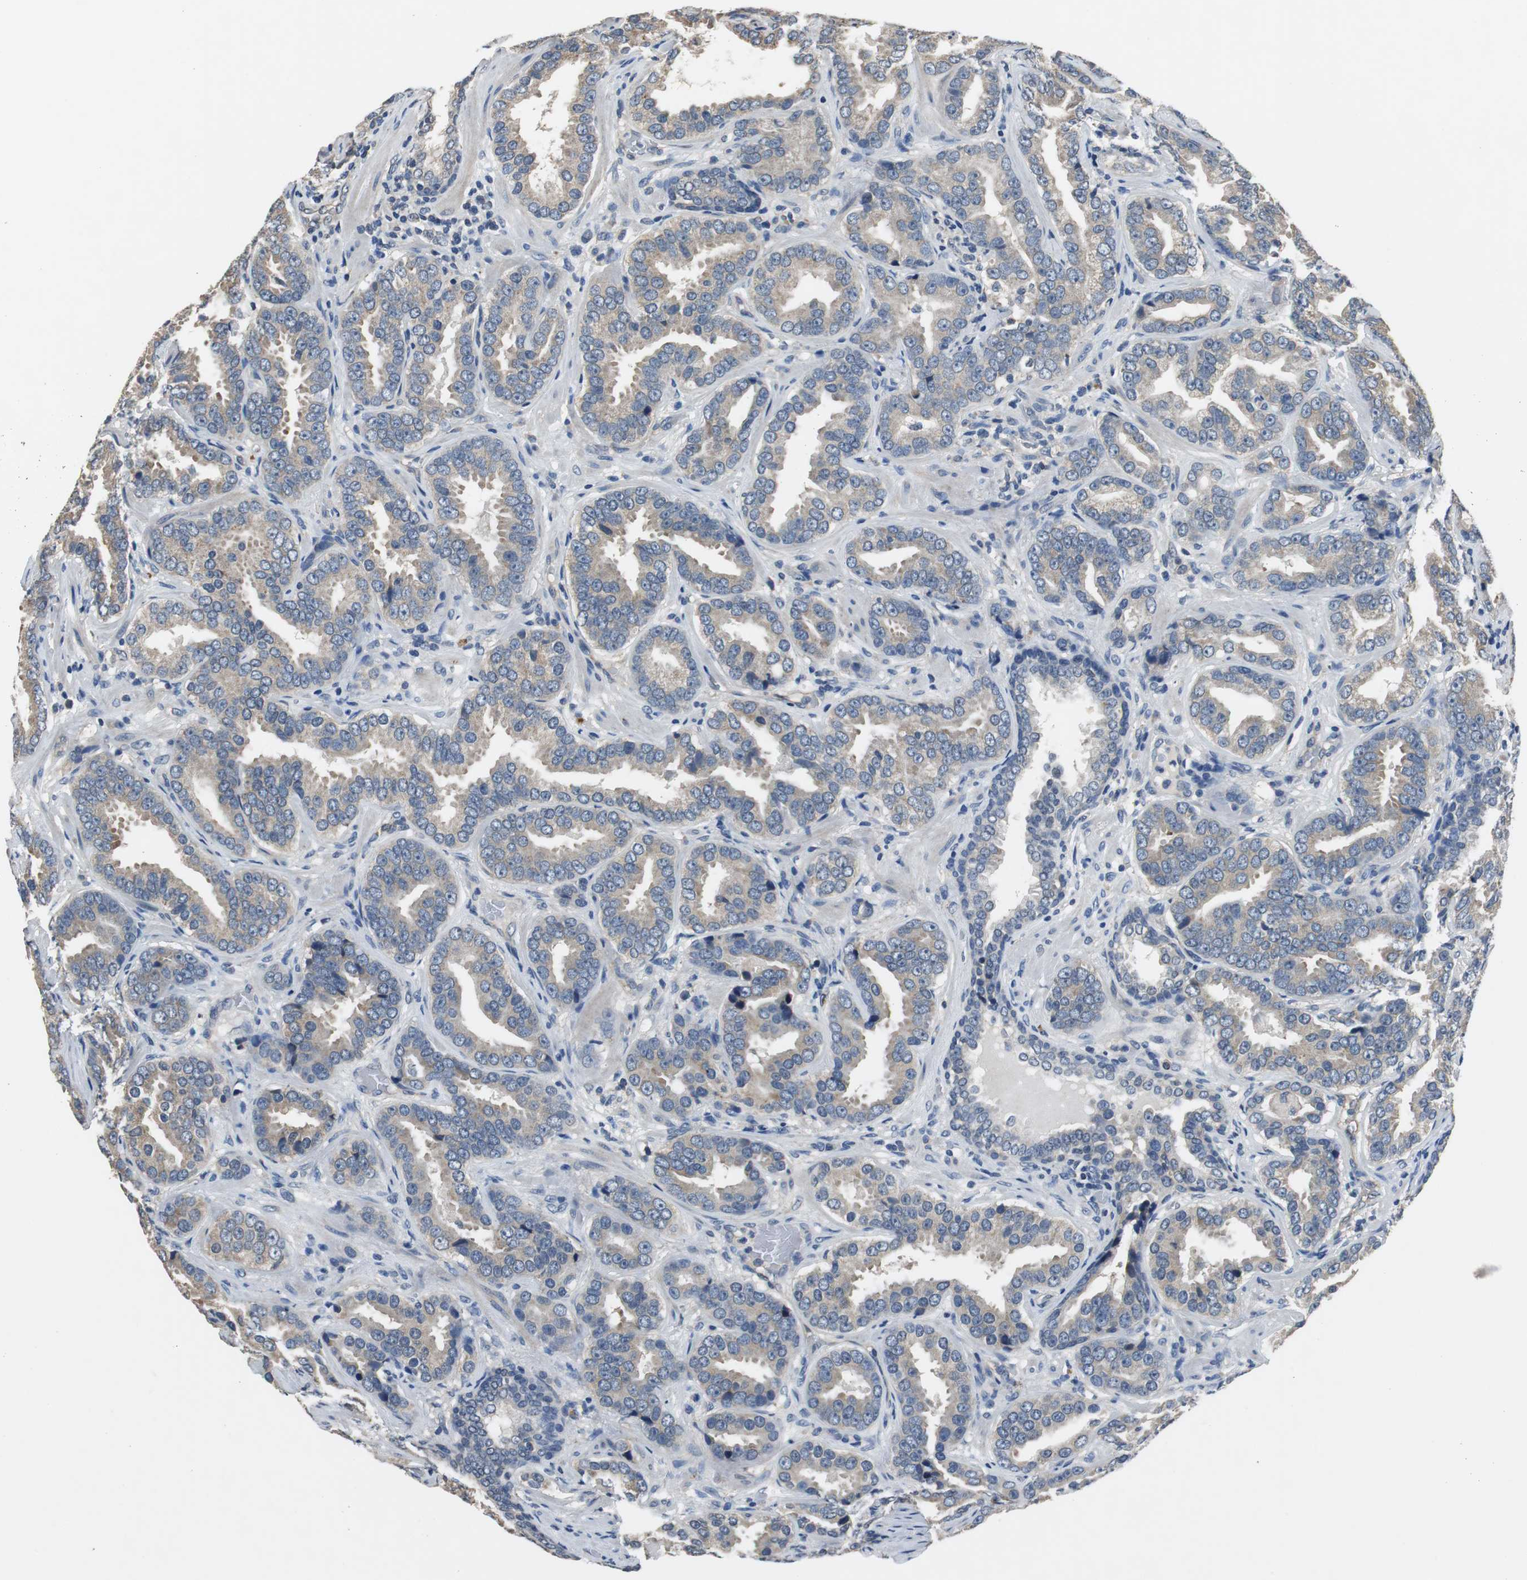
{"staining": {"intensity": "weak", "quantity": ">75%", "location": "cytoplasmic/membranous"}, "tissue": "prostate cancer", "cell_type": "Tumor cells", "image_type": "cancer", "snomed": [{"axis": "morphology", "description": "Adenocarcinoma, Low grade"}, {"axis": "topography", "description": "Prostate"}], "caption": "This photomicrograph displays prostate cancer stained with immunohistochemistry (IHC) to label a protein in brown. The cytoplasmic/membranous of tumor cells show weak positivity for the protein. Nuclei are counter-stained blue.", "gene": "MTIF2", "patient": {"sex": "male", "age": 59}}